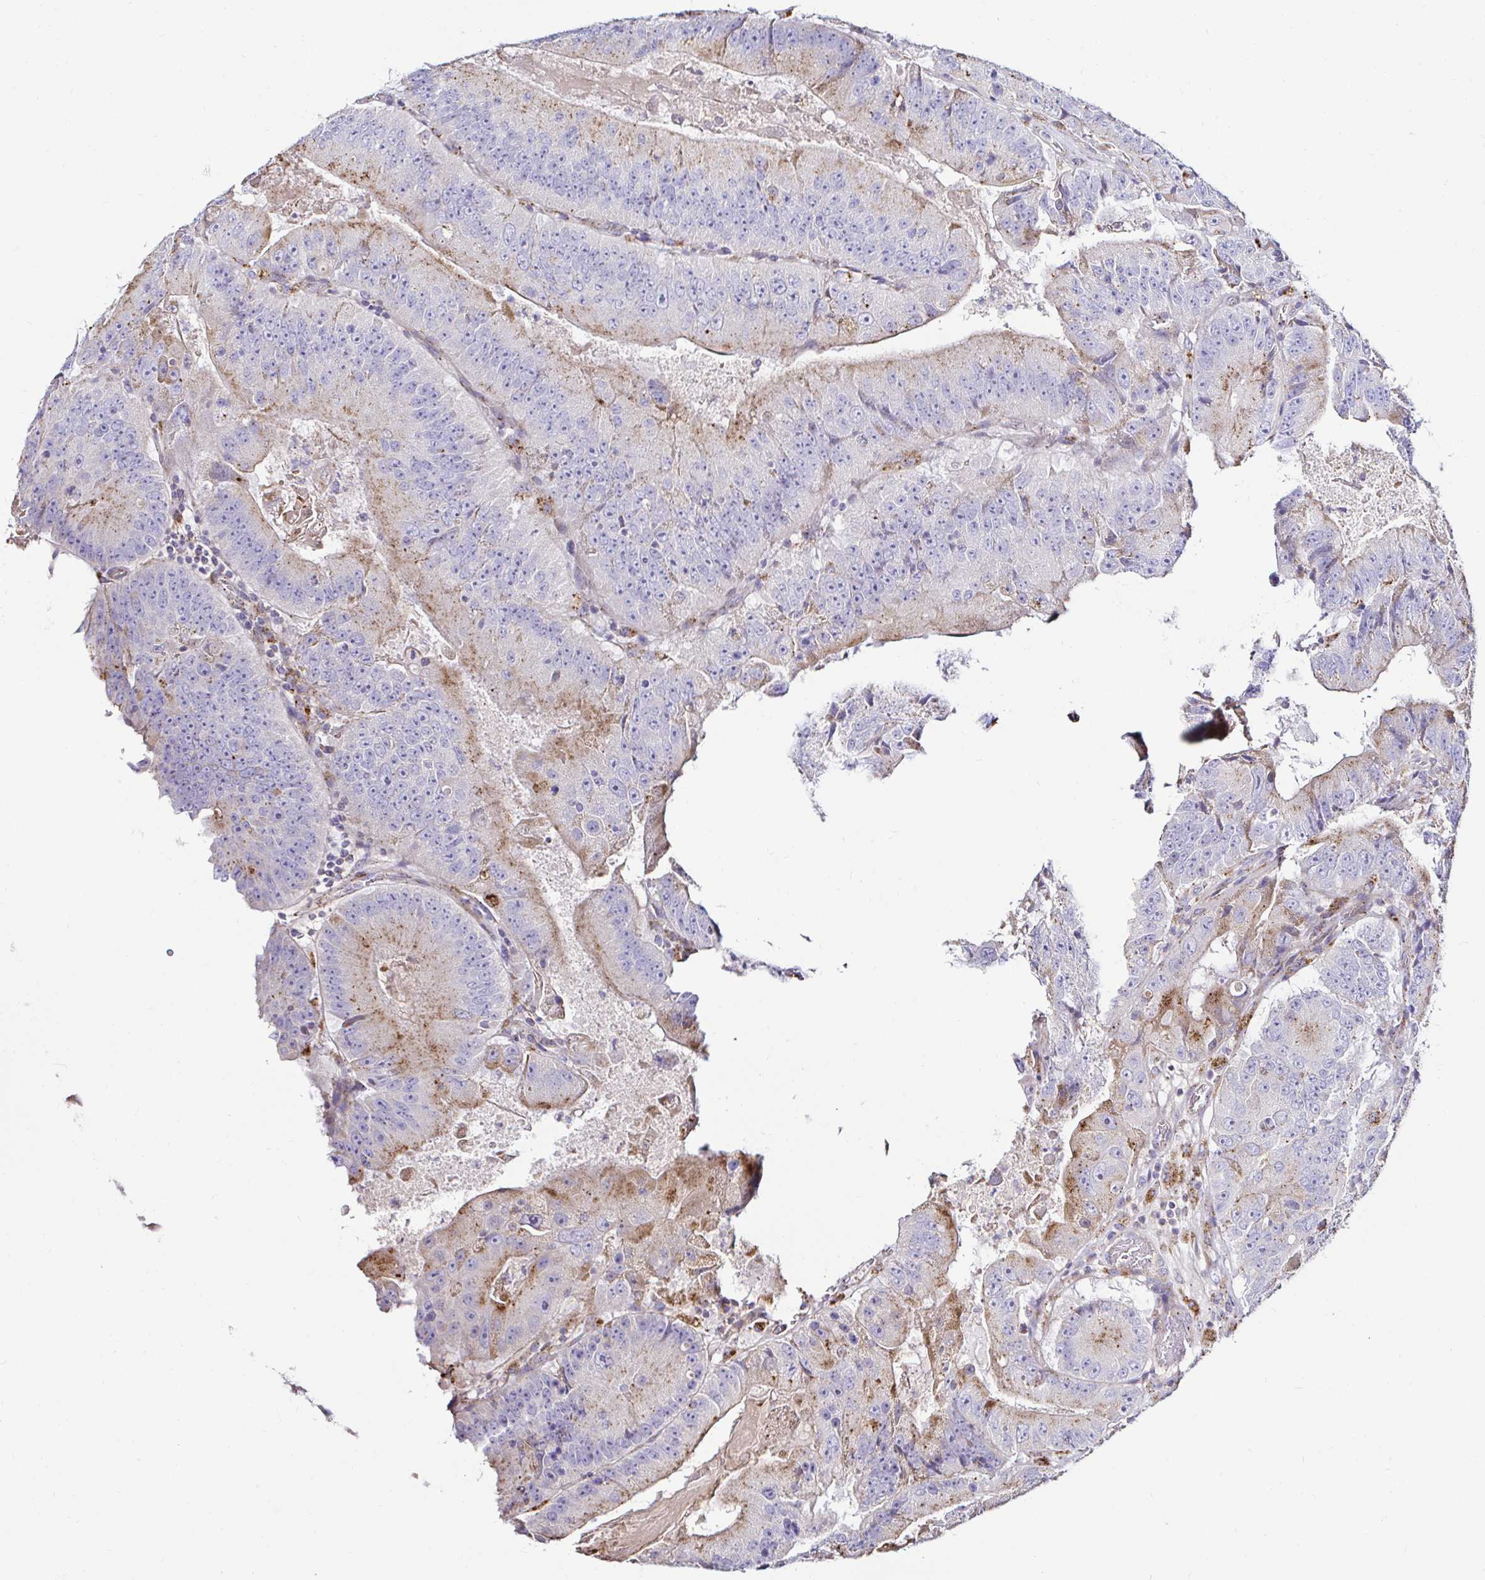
{"staining": {"intensity": "moderate", "quantity": "25%-75%", "location": "cytoplasmic/membranous"}, "tissue": "colorectal cancer", "cell_type": "Tumor cells", "image_type": "cancer", "snomed": [{"axis": "morphology", "description": "Adenocarcinoma, NOS"}, {"axis": "topography", "description": "Colon"}], "caption": "About 25%-75% of tumor cells in adenocarcinoma (colorectal) show moderate cytoplasmic/membranous protein expression as visualized by brown immunohistochemical staining.", "gene": "GALNS", "patient": {"sex": "female", "age": 86}}